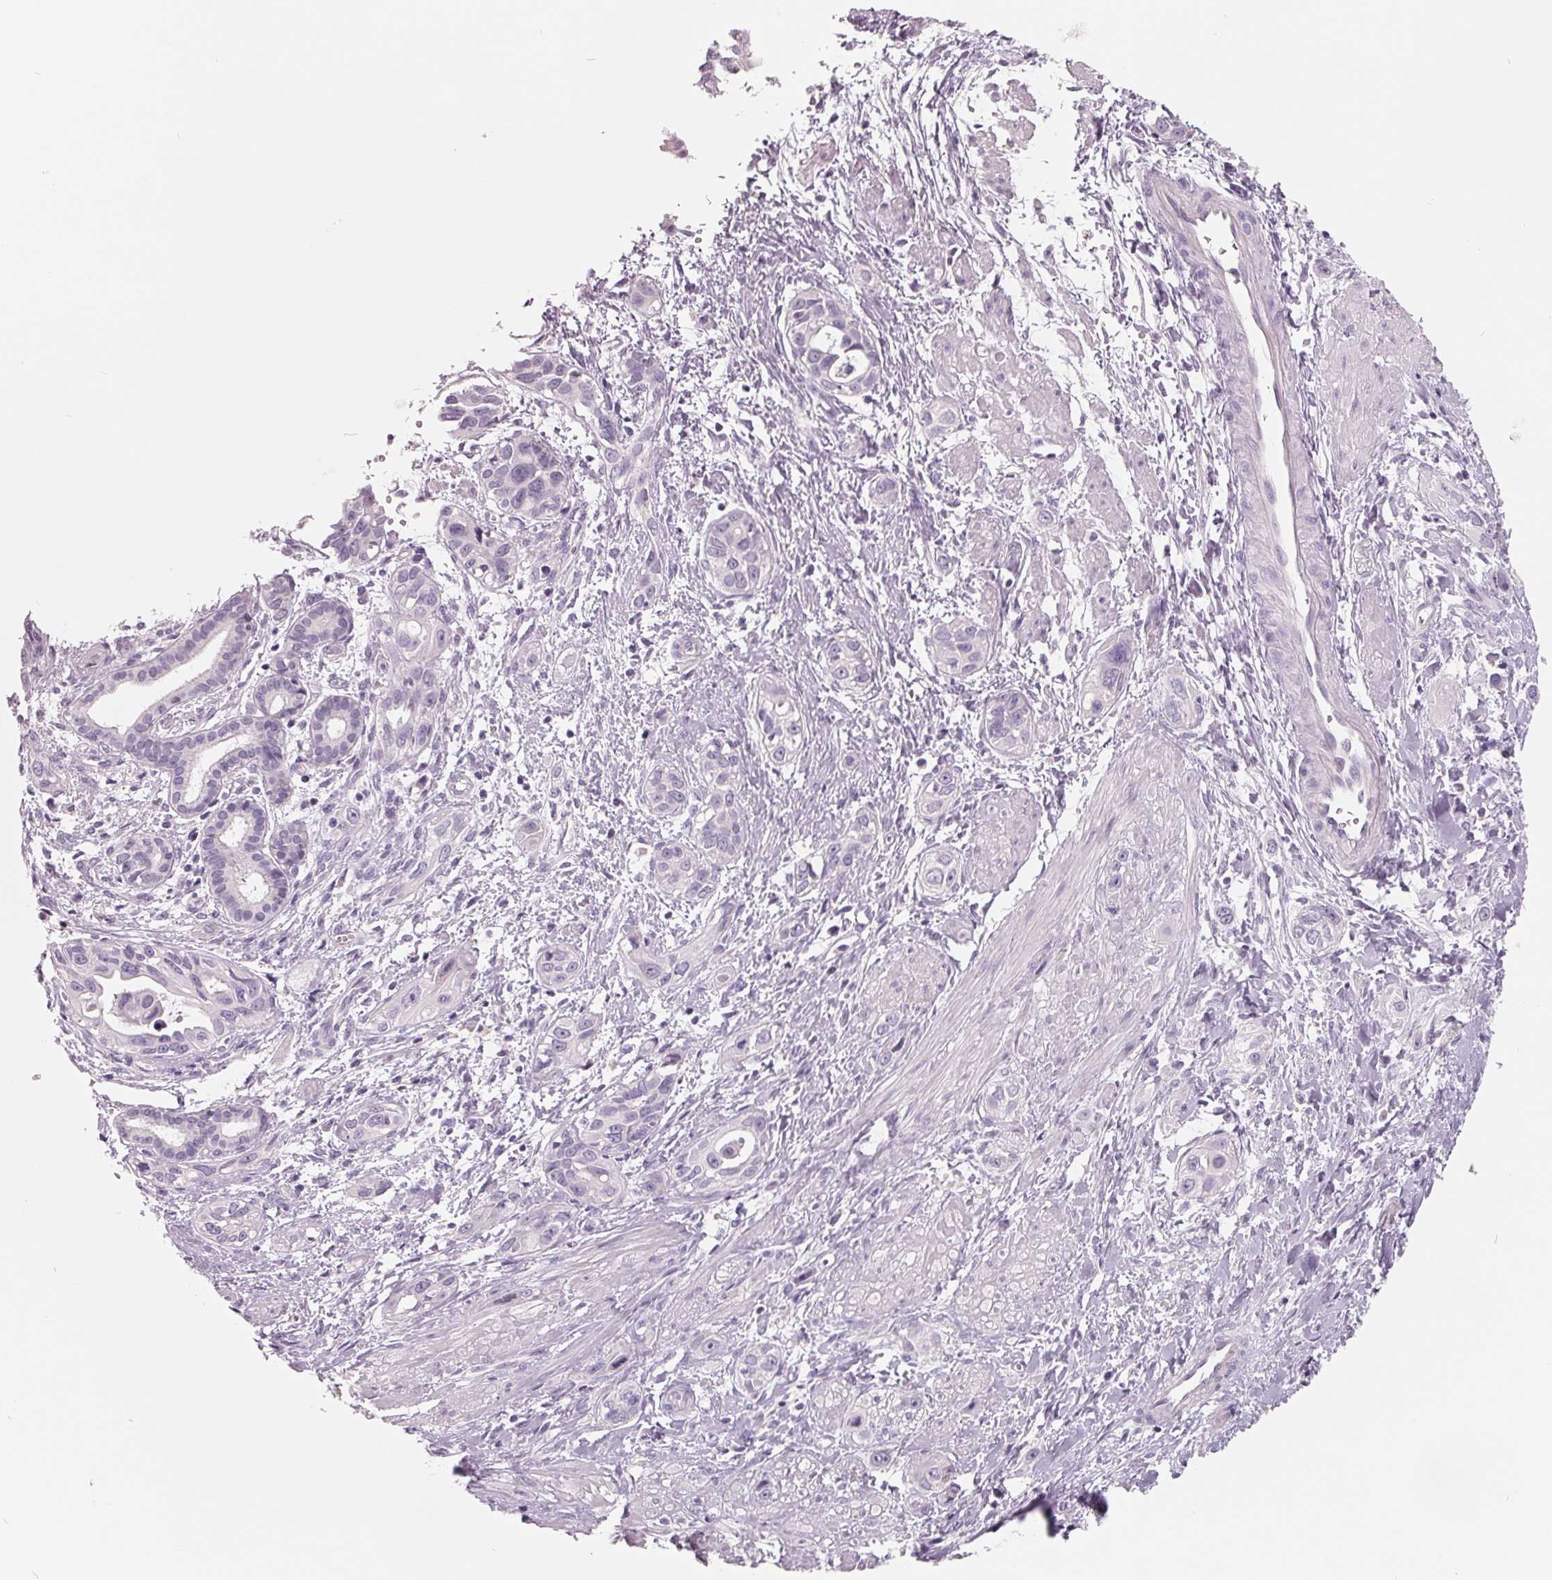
{"staining": {"intensity": "negative", "quantity": "none", "location": "none"}, "tissue": "pancreatic cancer", "cell_type": "Tumor cells", "image_type": "cancer", "snomed": [{"axis": "morphology", "description": "Adenocarcinoma, NOS"}, {"axis": "topography", "description": "Pancreas"}], "caption": "This is an IHC histopathology image of adenocarcinoma (pancreatic). There is no expression in tumor cells.", "gene": "FTCD", "patient": {"sex": "female", "age": 55}}